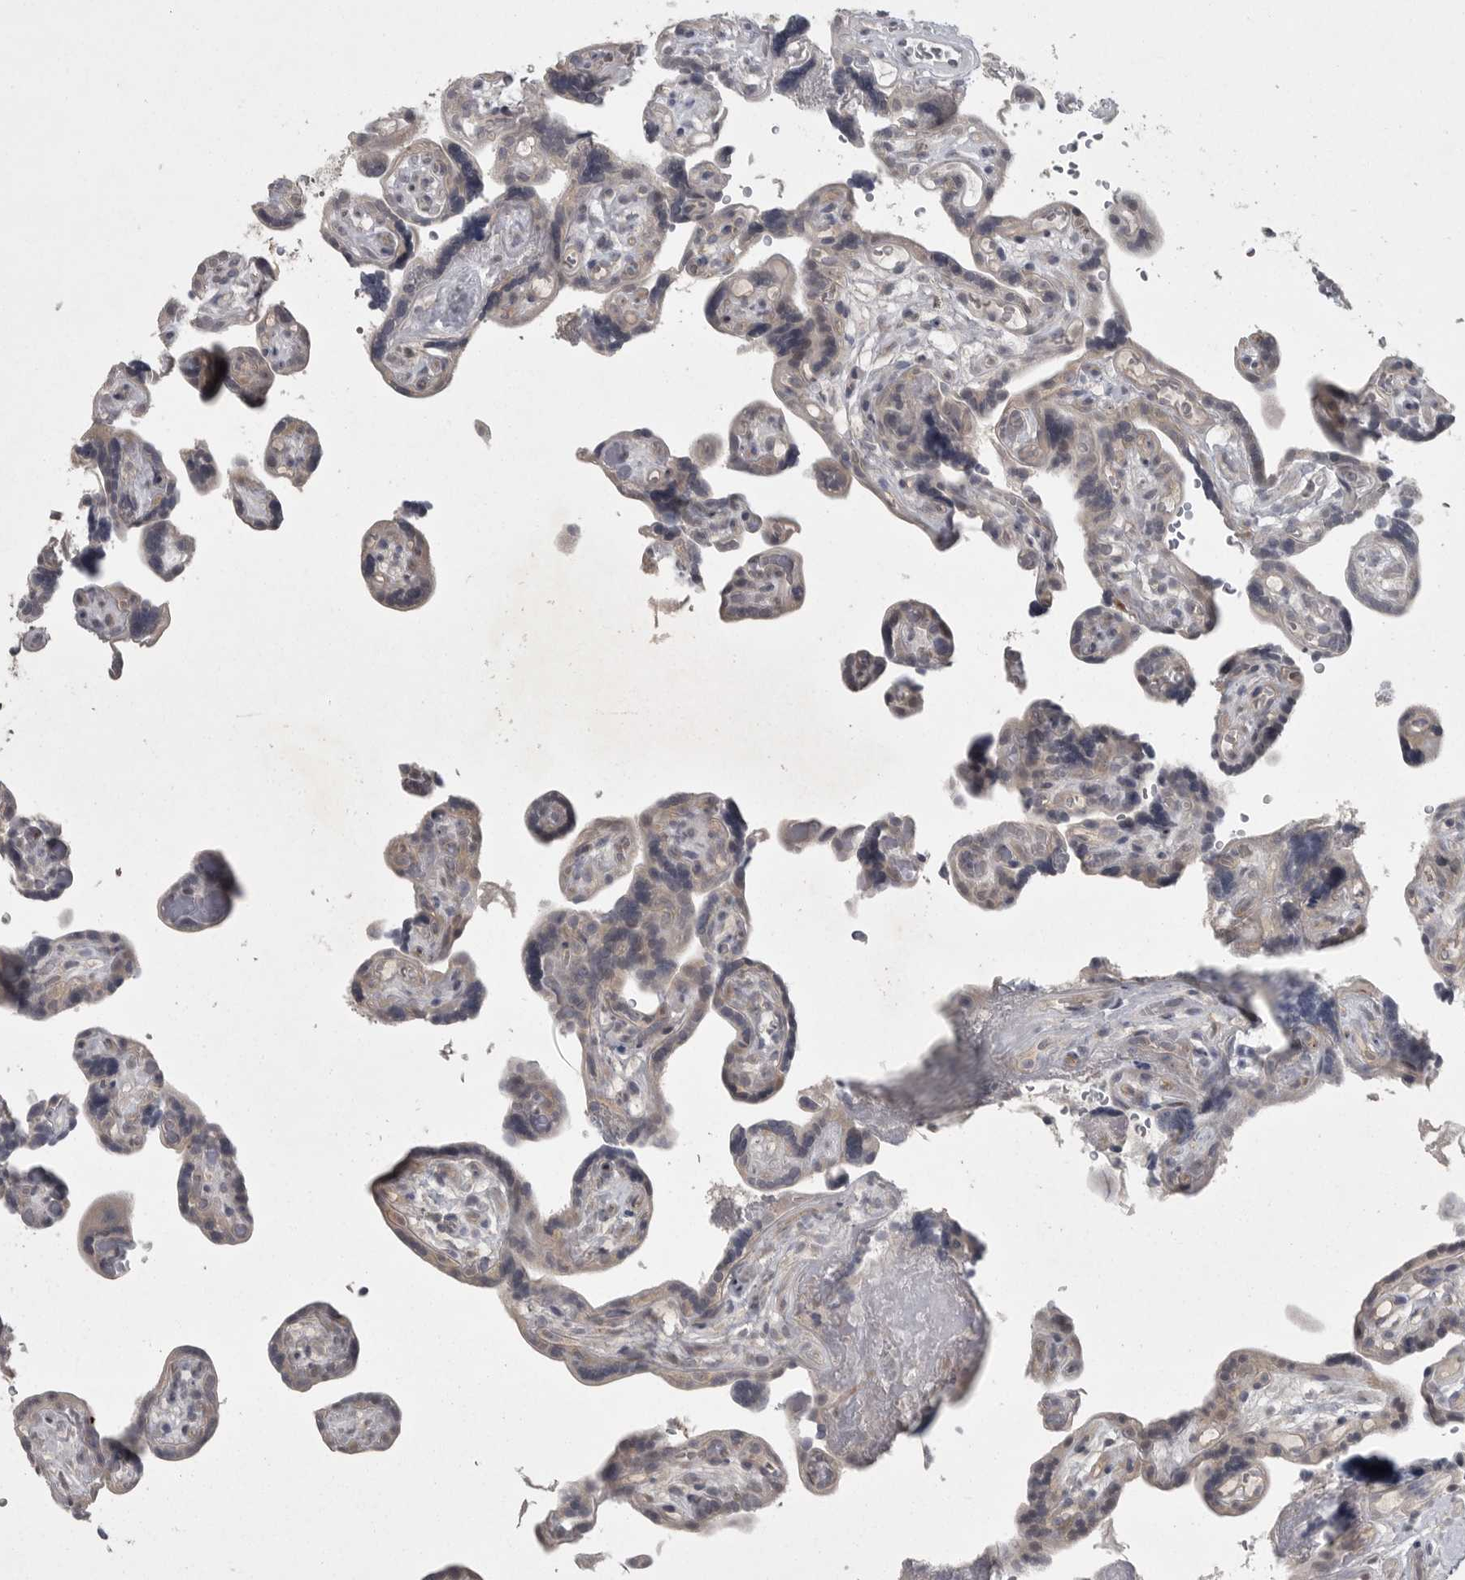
{"staining": {"intensity": "weak", "quantity": ">75%", "location": "cytoplasmic/membranous"}, "tissue": "placenta", "cell_type": "Decidual cells", "image_type": "normal", "snomed": [{"axis": "morphology", "description": "Normal tissue, NOS"}, {"axis": "topography", "description": "Placenta"}], "caption": "Immunohistochemistry (IHC) micrograph of normal placenta stained for a protein (brown), which displays low levels of weak cytoplasmic/membranous expression in about >75% of decidual cells.", "gene": "PHF13", "patient": {"sex": "female", "age": 30}}